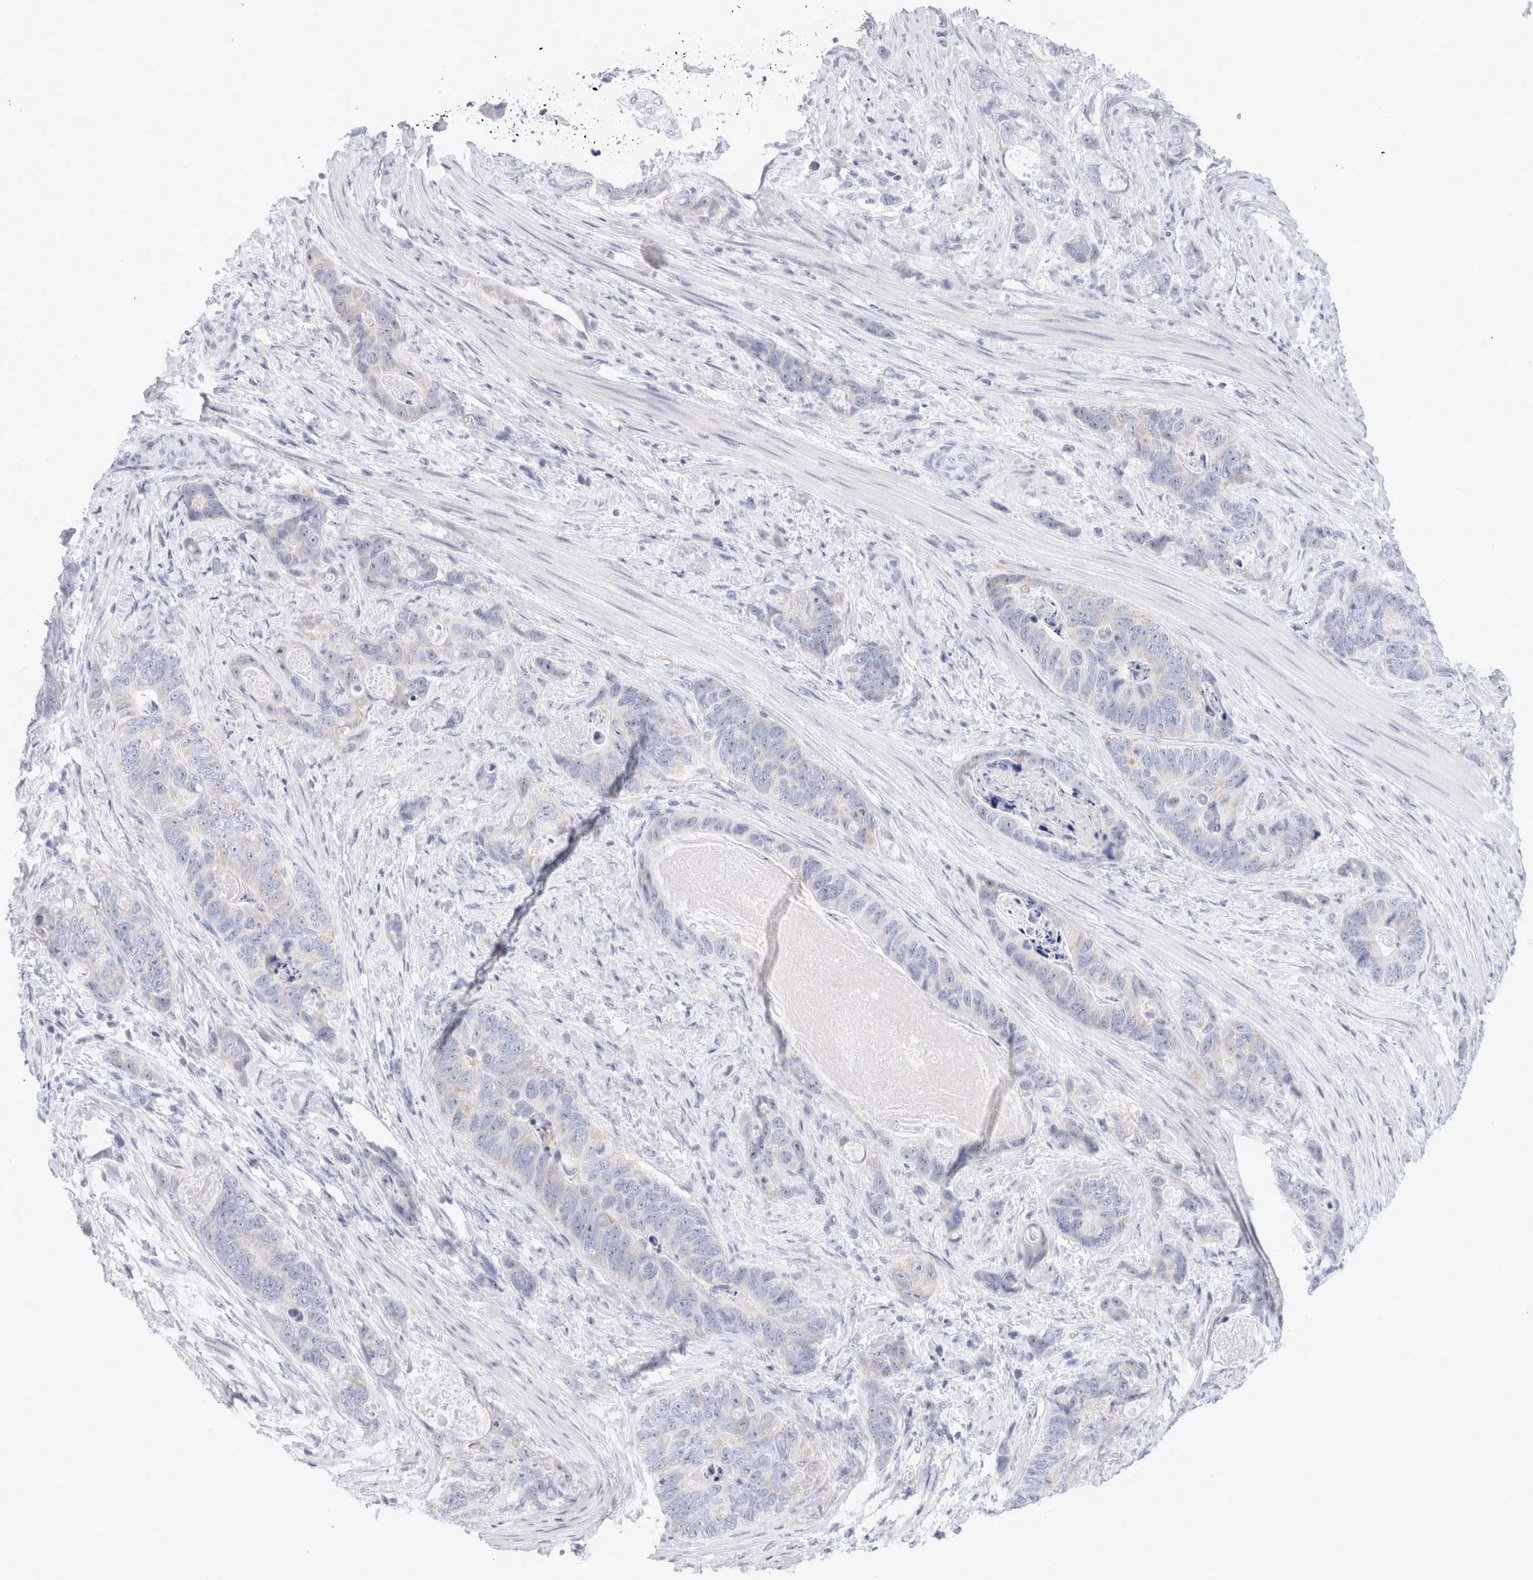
{"staining": {"intensity": "negative", "quantity": "none", "location": "none"}, "tissue": "stomach cancer", "cell_type": "Tumor cells", "image_type": "cancer", "snomed": [{"axis": "morphology", "description": "Normal tissue, NOS"}, {"axis": "morphology", "description": "Adenocarcinoma, NOS"}, {"axis": "topography", "description": "Stomach"}], "caption": "The histopathology image exhibits no staining of tumor cells in stomach cancer. (IHC, brightfield microscopy, high magnification).", "gene": "MUC15", "patient": {"sex": "female", "age": 89}}